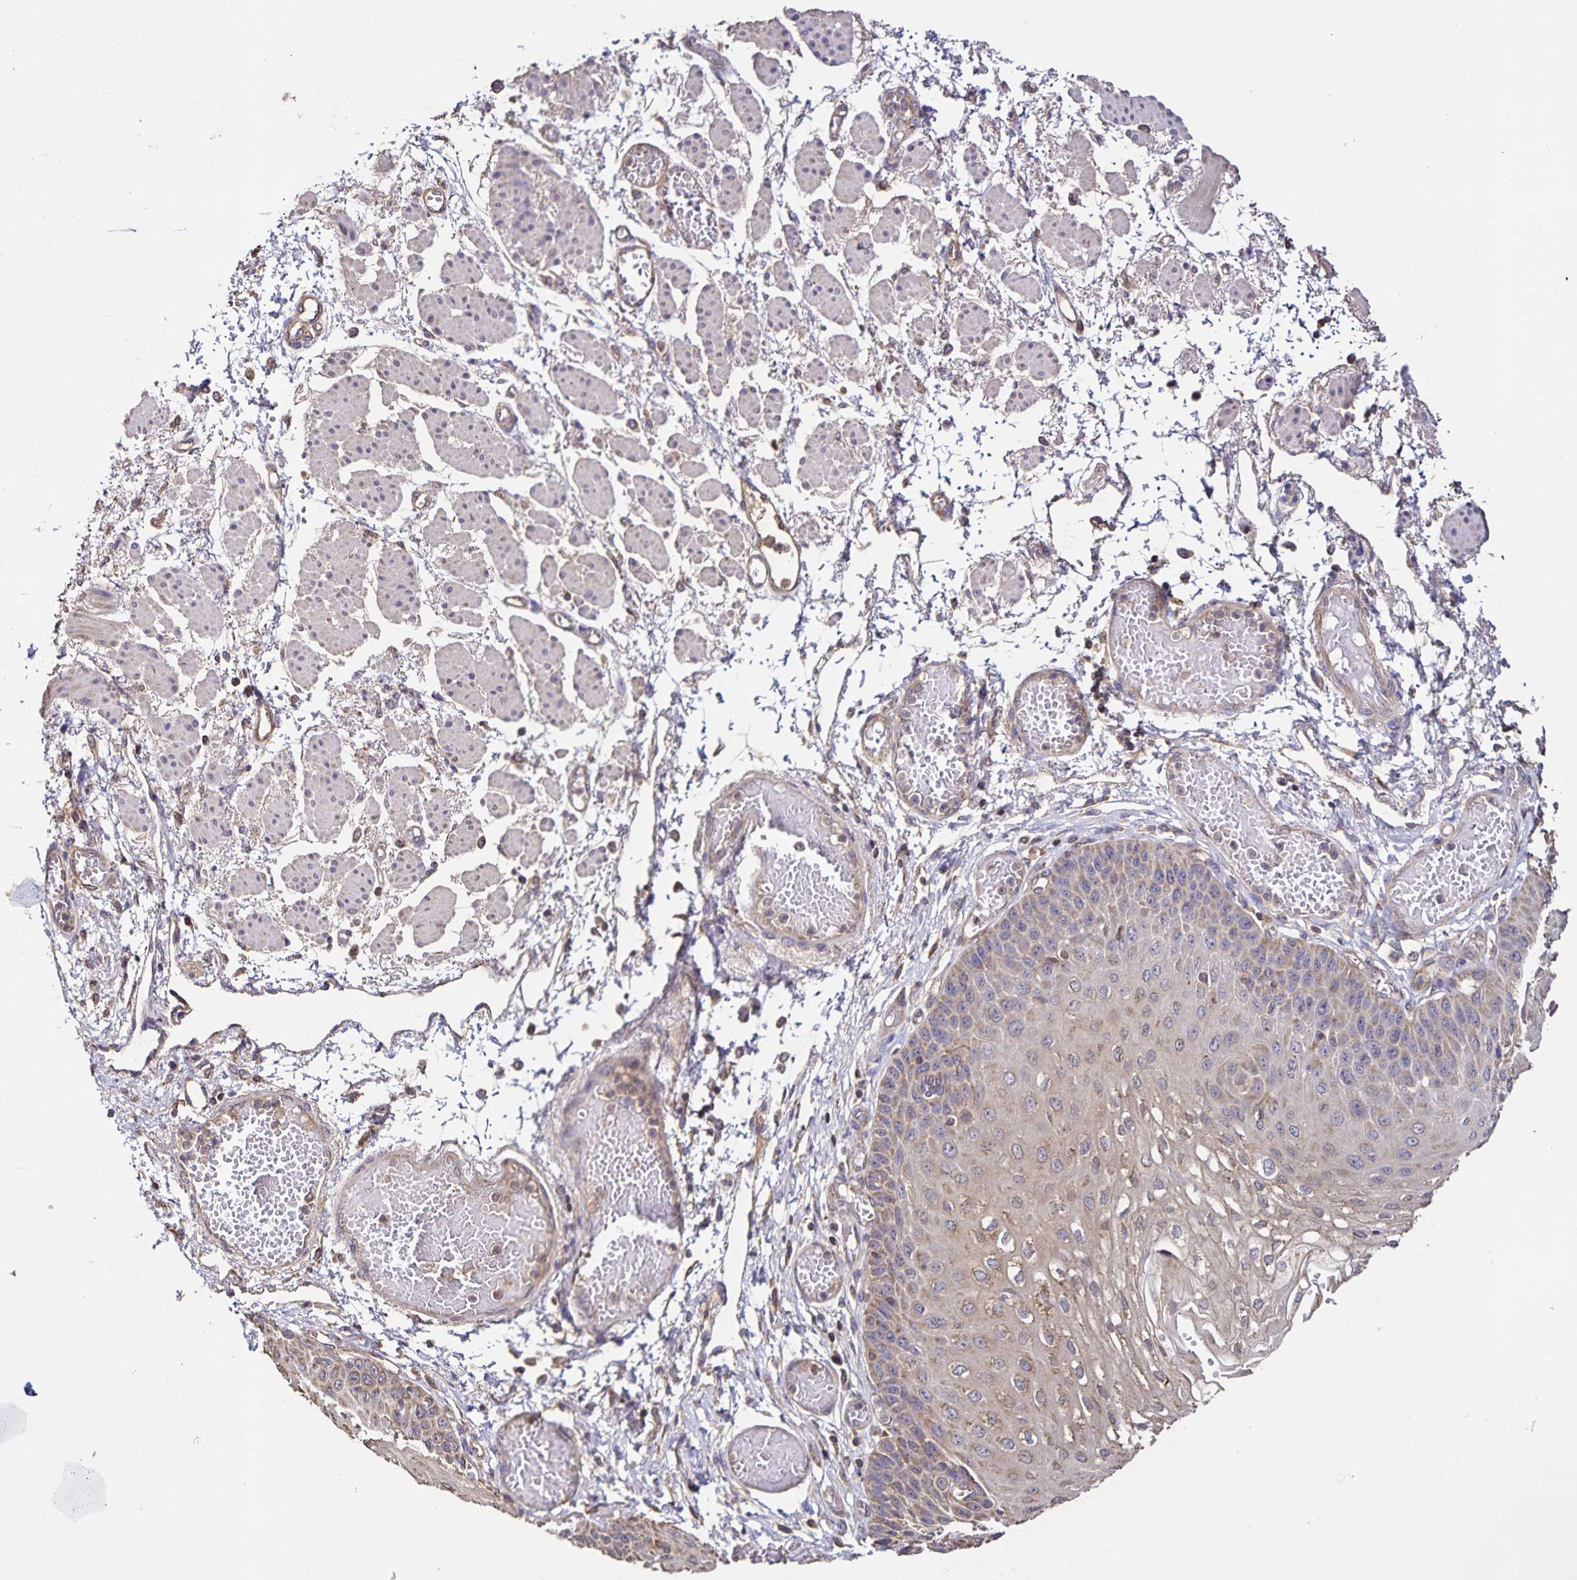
{"staining": {"intensity": "weak", "quantity": "25%-75%", "location": "cytoplasmic/membranous"}, "tissue": "esophagus", "cell_type": "Squamous epithelial cells", "image_type": "normal", "snomed": [{"axis": "morphology", "description": "Normal tissue, NOS"}, {"axis": "morphology", "description": "Adenocarcinoma, NOS"}, {"axis": "topography", "description": "Esophagus"}], "caption": "Immunohistochemical staining of normal esophagus shows weak cytoplasmic/membranous protein expression in about 25%-75% of squamous epithelial cells.", "gene": "MAN1A1", "patient": {"sex": "male", "age": 81}}